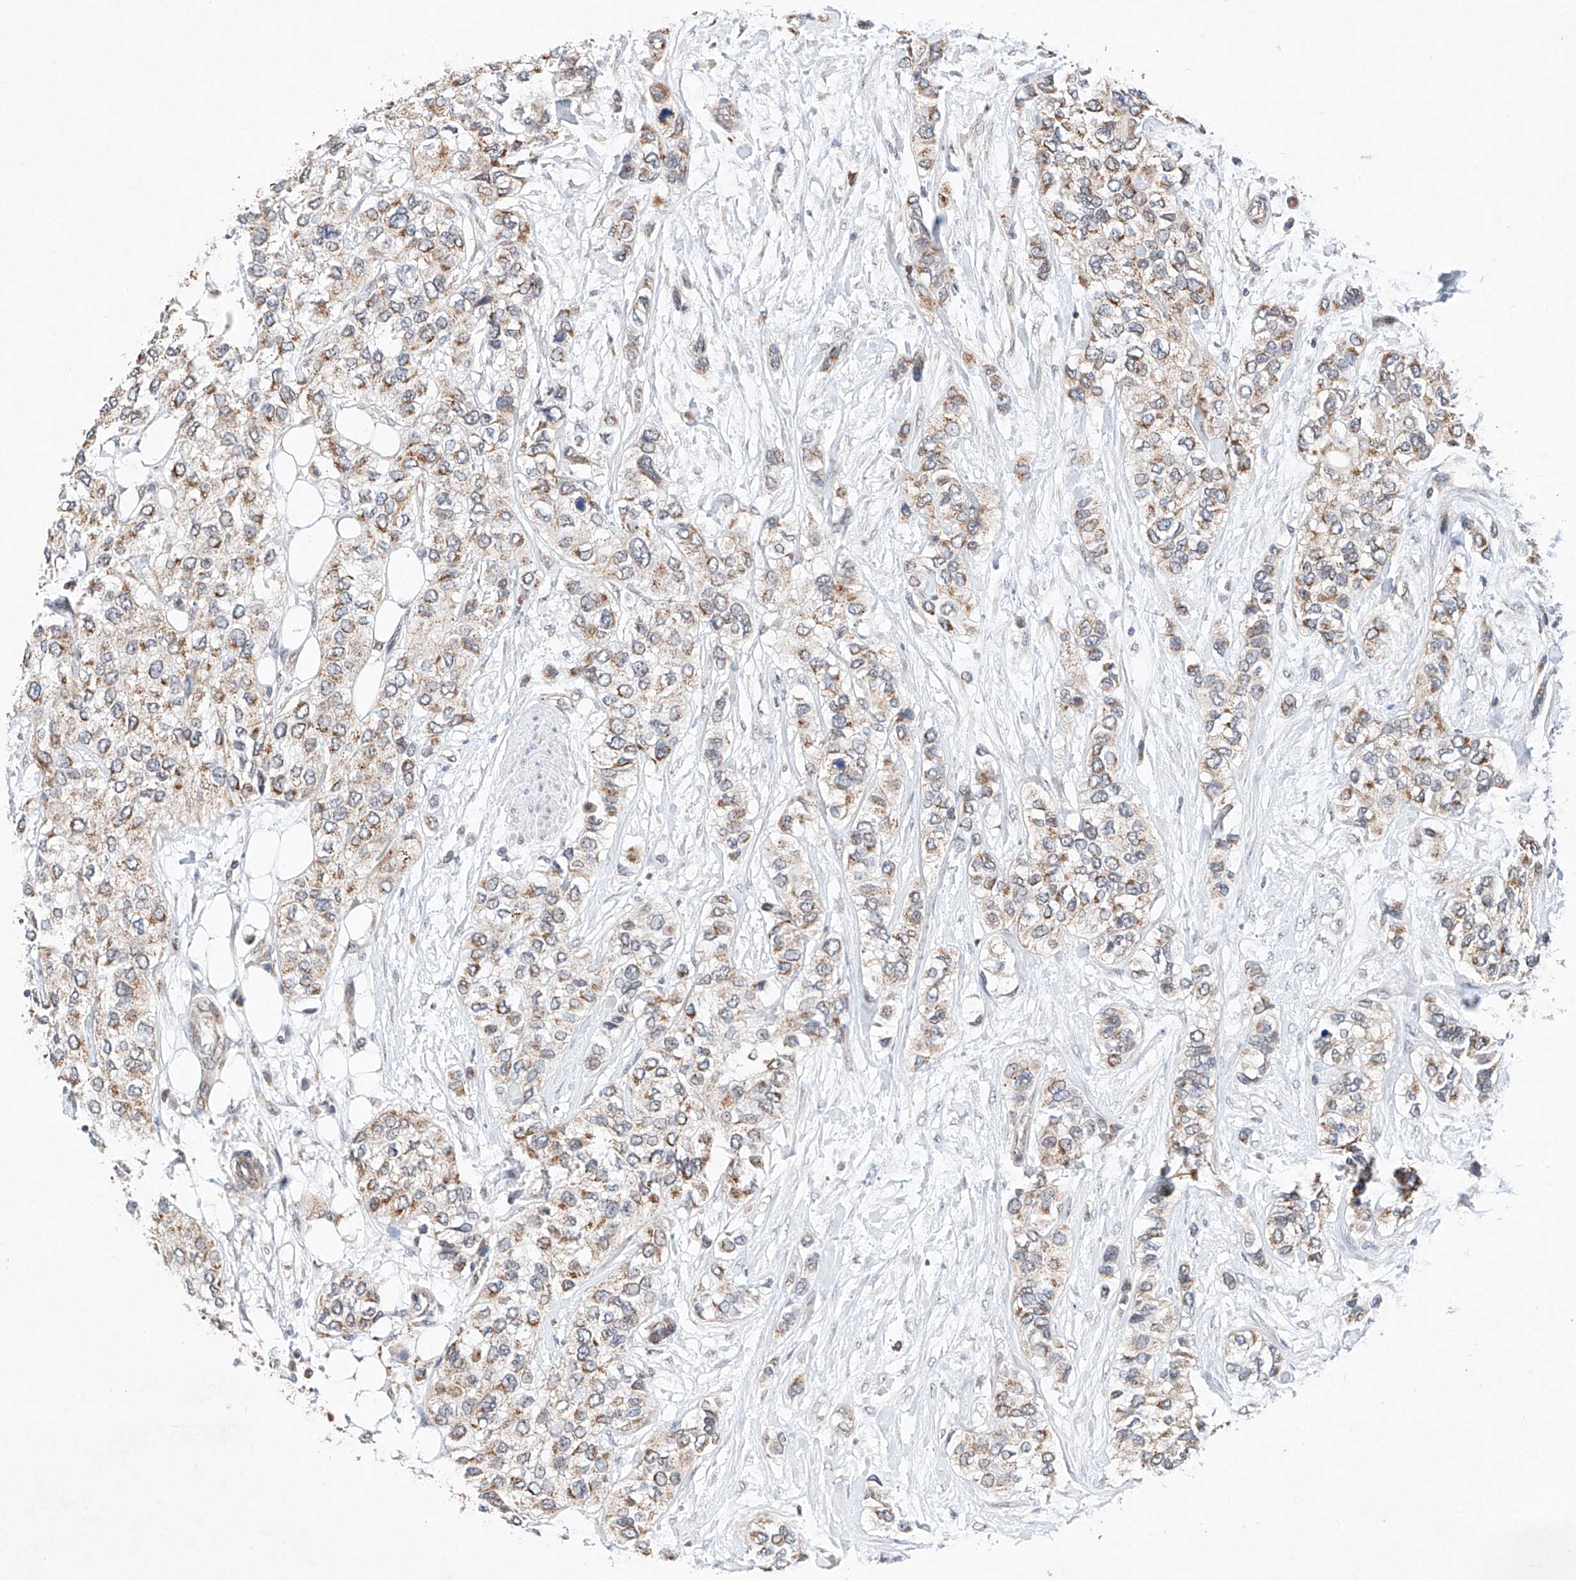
{"staining": {"intensity": "moderate", "quantity": "25%-75%", "location": "cytoplasmic/membranous"}, "tissue": "urothelial cancer", "cell_type": "Tumor cells", "image_type": "cancer", "snomed": [{"axis": "morphology", "description": "Urothelial carcinoma, High grade"}, {"axis": "topography", "description": "Urinary bladder"}], "caption": "Protein expression by immunohistochemistry (IHC) shows moderate cytoplasmic/membranous staining in approximately 25%-75% of tumor cells in high-grade urothelial carcinoma.", "gene": "FASTK", "patient": {"sex": "female", "age": 56}}